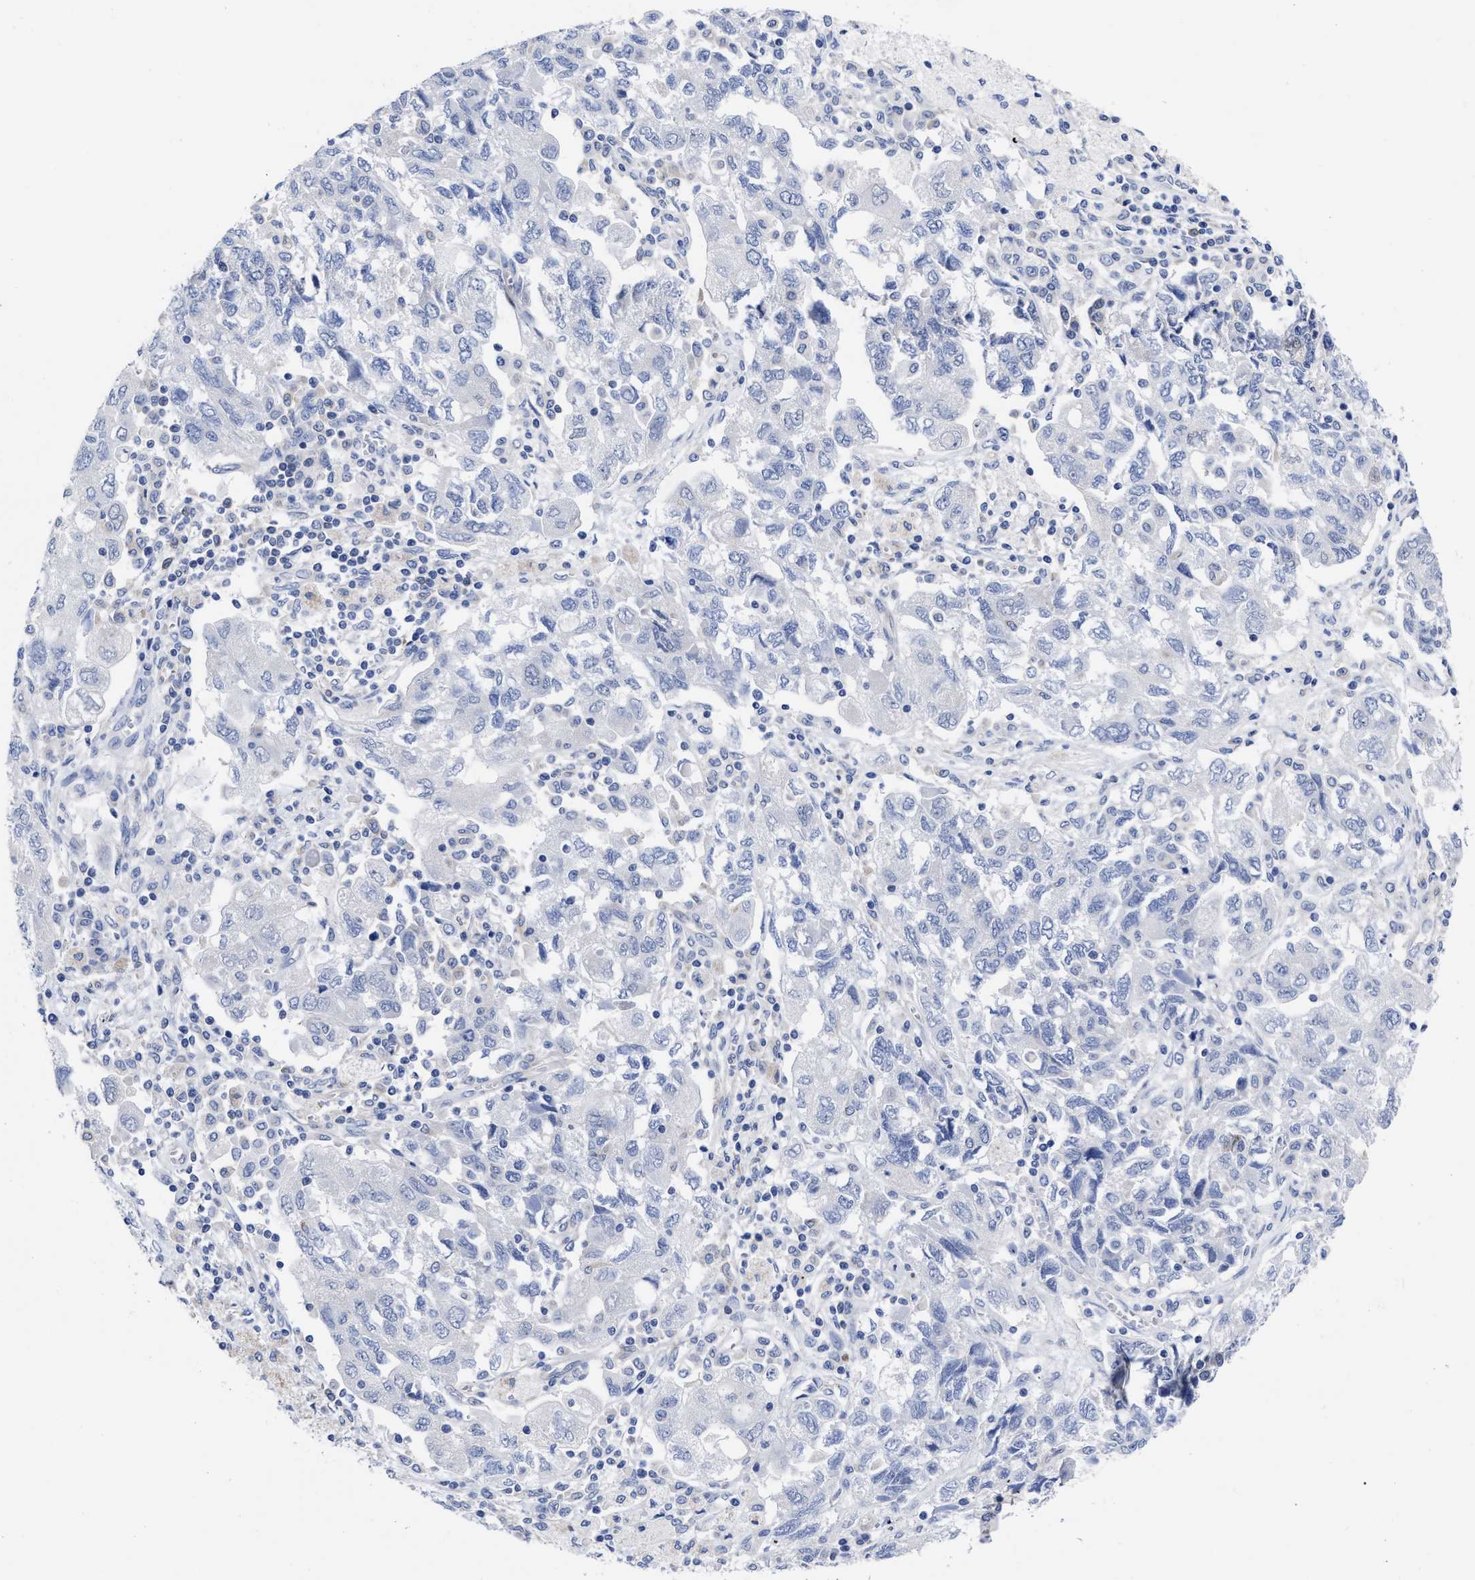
{"staining": {"intensity": "negative", "quantity": "none", "location": "none"}, "tissue": "ovarian cancer", "cell_type": "Tumor cells", "image_type": "cancer", "snomed": [{"axis": "morphology", "description": "Carcinoma, NOS"}, {"axis": "morphology", "description": "Cystadenocarcinoma, serous, NOS"}, {"axis": "topography", "description": "Ovary"}], "caption": "There is no significant expression in tumor cells of ovarian cancer (serous cystadenocarcinoma).", "gene": "IRAG2", "patient": {"sex": "female", "age": 69}}